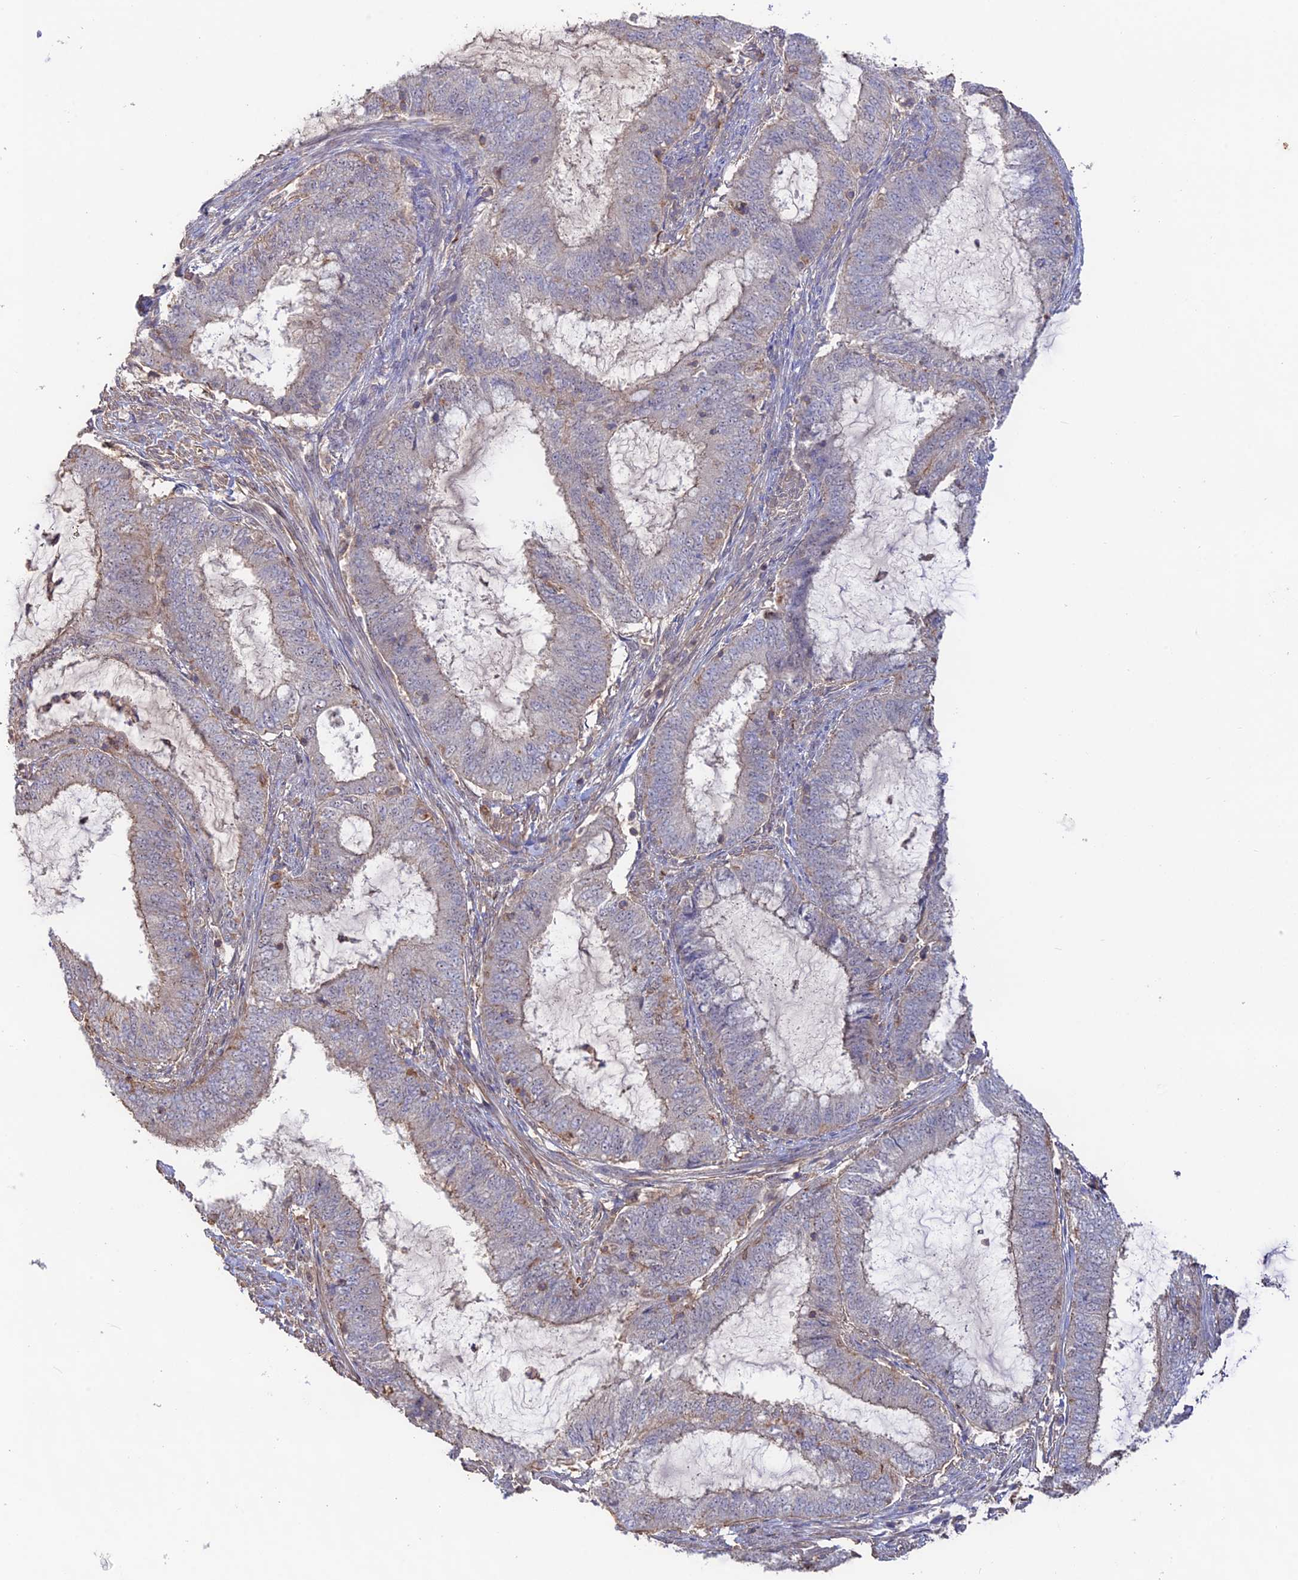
{"staining": {"intensity": "negative", "quantity": "none", "location": "none"}, "tissue": "endometrial cancer", "cell_type": "Tumor cells", "image_type": "cancer", "snomed": [{"axis": "morphology", "description": "Adenocarcinoma, NOS"}, {"axis": "topography", "description": "Endometrium"}], "caption": "High magnification brightfield microscopy of endometrial cancer stained with DAB (3,3'-diaminobenzidine) (brown) and counterstained with hematoxylin (blue): tumor cells show no significant positivity.", "gene": "CLCF1", "patient": {"sex": "female", "age": 51}}